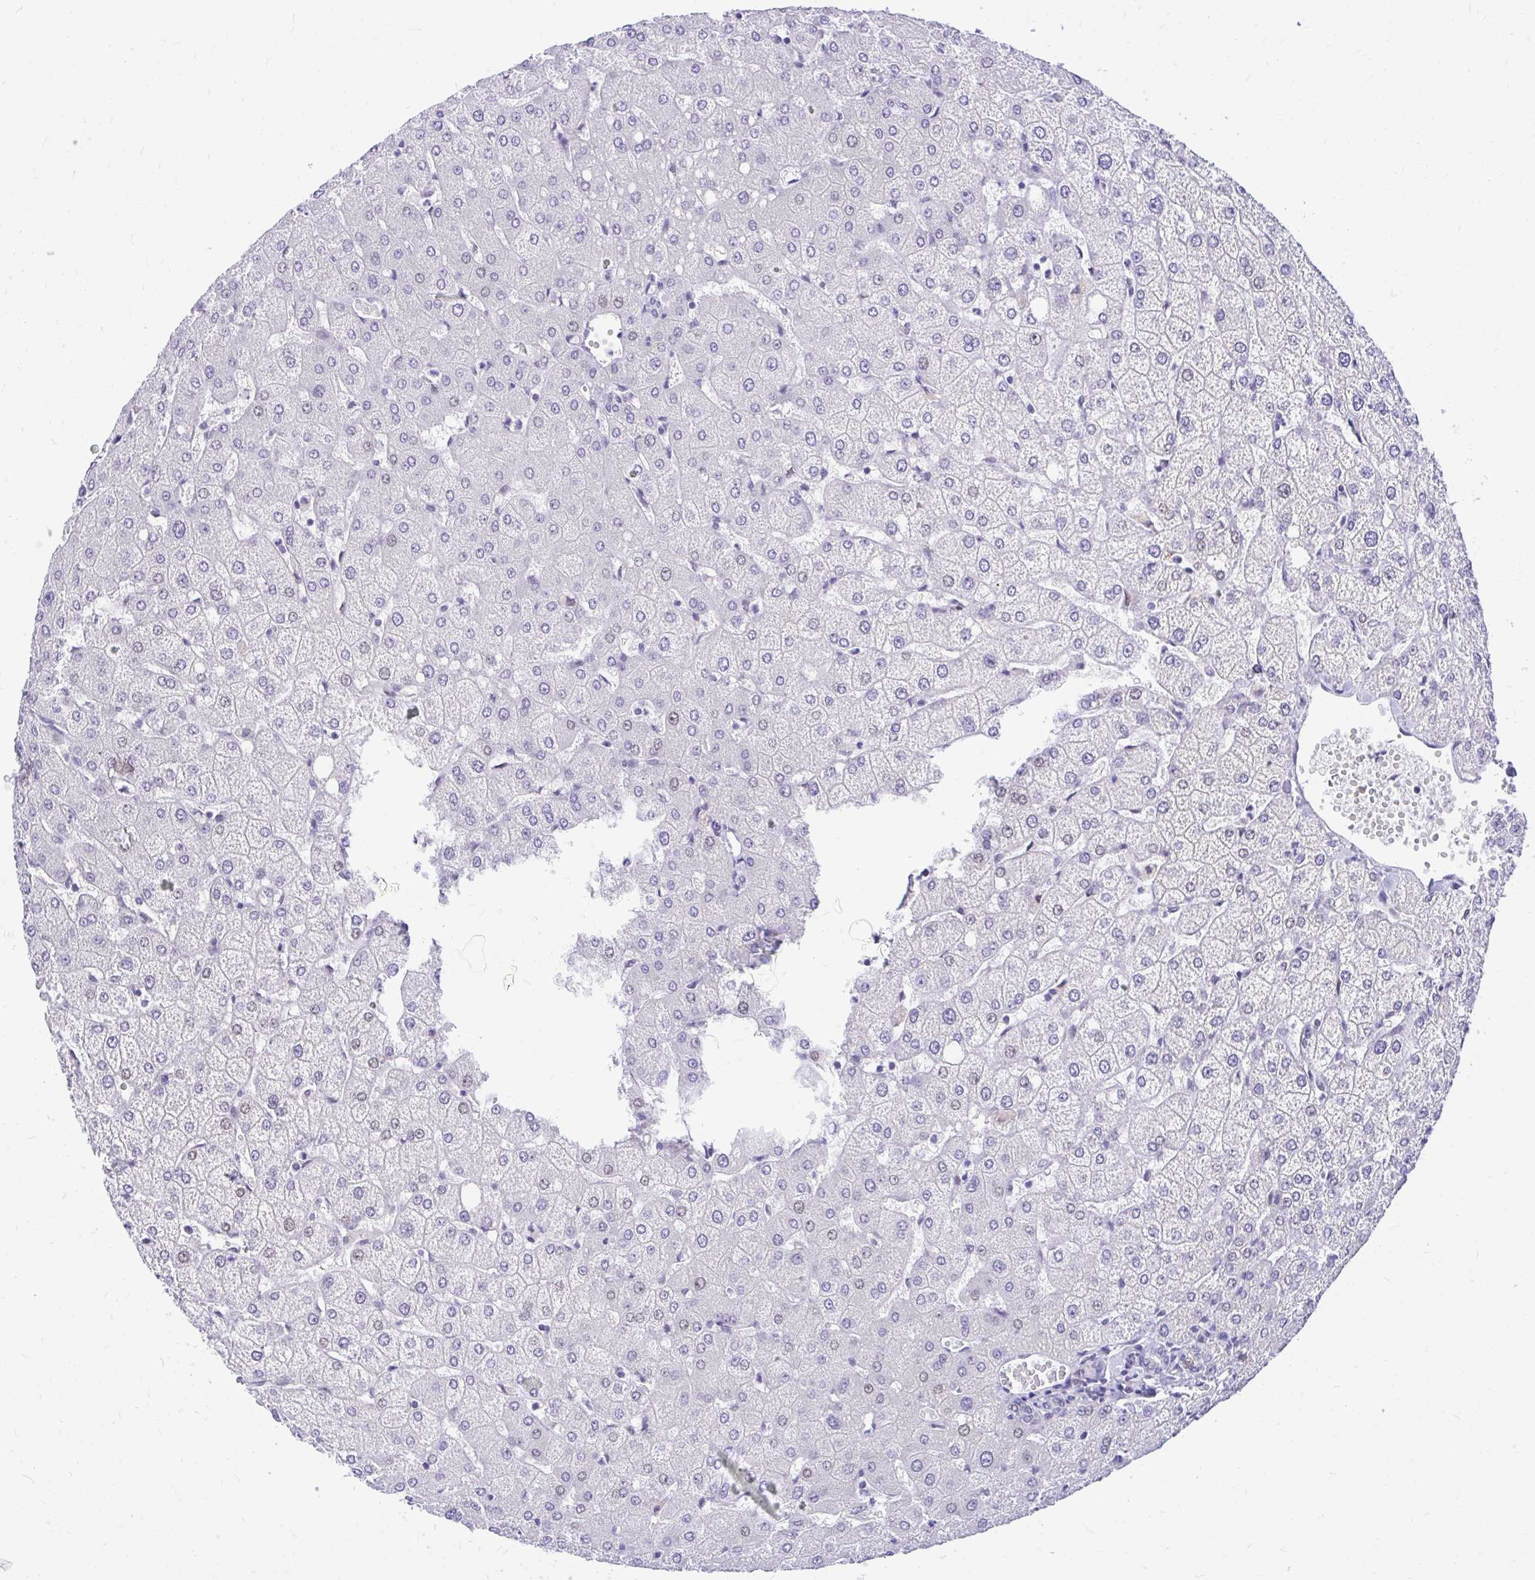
{"staining": {"intensity": "negative", "quantity": "none", "location": "none"}, "tissue": "liver", "cell_type": "Cholangiocytes", "image_type": "normal", "snomed": [{"axis": "morphology", "description": "Normal tissue, NOS"}, {"axis": "topography", "description": "Liver"}], "caption": "This is a histopathology image of IHC staining of benign liver, which shows no expression in cholangiocytes. (Immunohistochemistry, brightfield microscopy, high magnification).", "gene": "GLB1L2", "patient": {"sex": "female", "age": 54}}